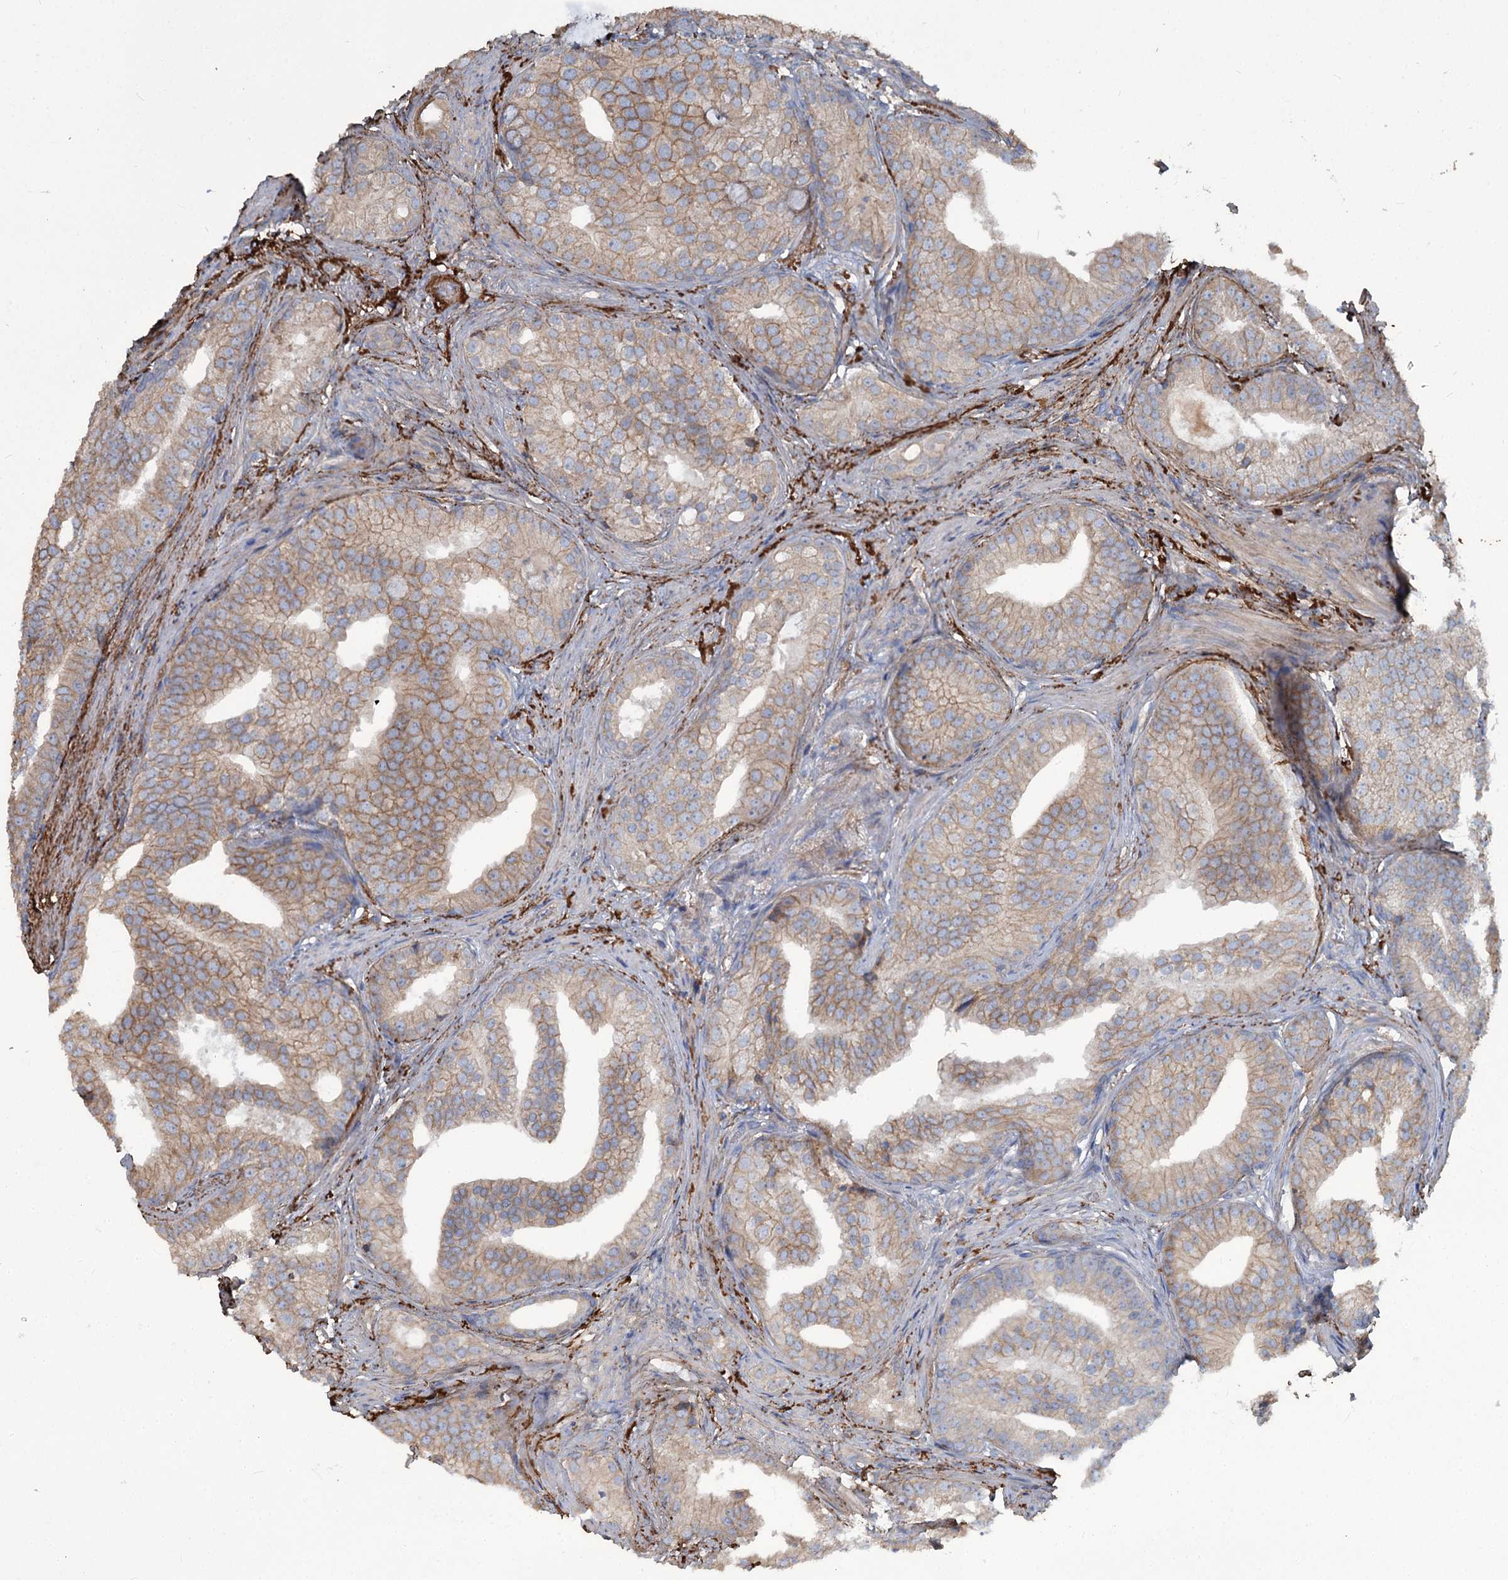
{"staining": {"intensity": "weak", "quantity": "25%-75%", "location": "cytoplasmic/membranous"}, "tissue": "prostate cancer", "cell_type": "Tumor cells", "image_type": "cancer", "snomed": [{"axis": "morphology", "description": "Adenocarcinoma, Low grade"}, {"axis": "topography", "description": "Prostate"}], "caption": "This photomicrograph displays IHC staining of prostate low-grade adenocarcinoma, with low weak cytoplasmic/membranous positivity in approximately 25%-75% of tumor cells.", "gene": "URAD", "patient": {"sex": "male", "age": 71}}